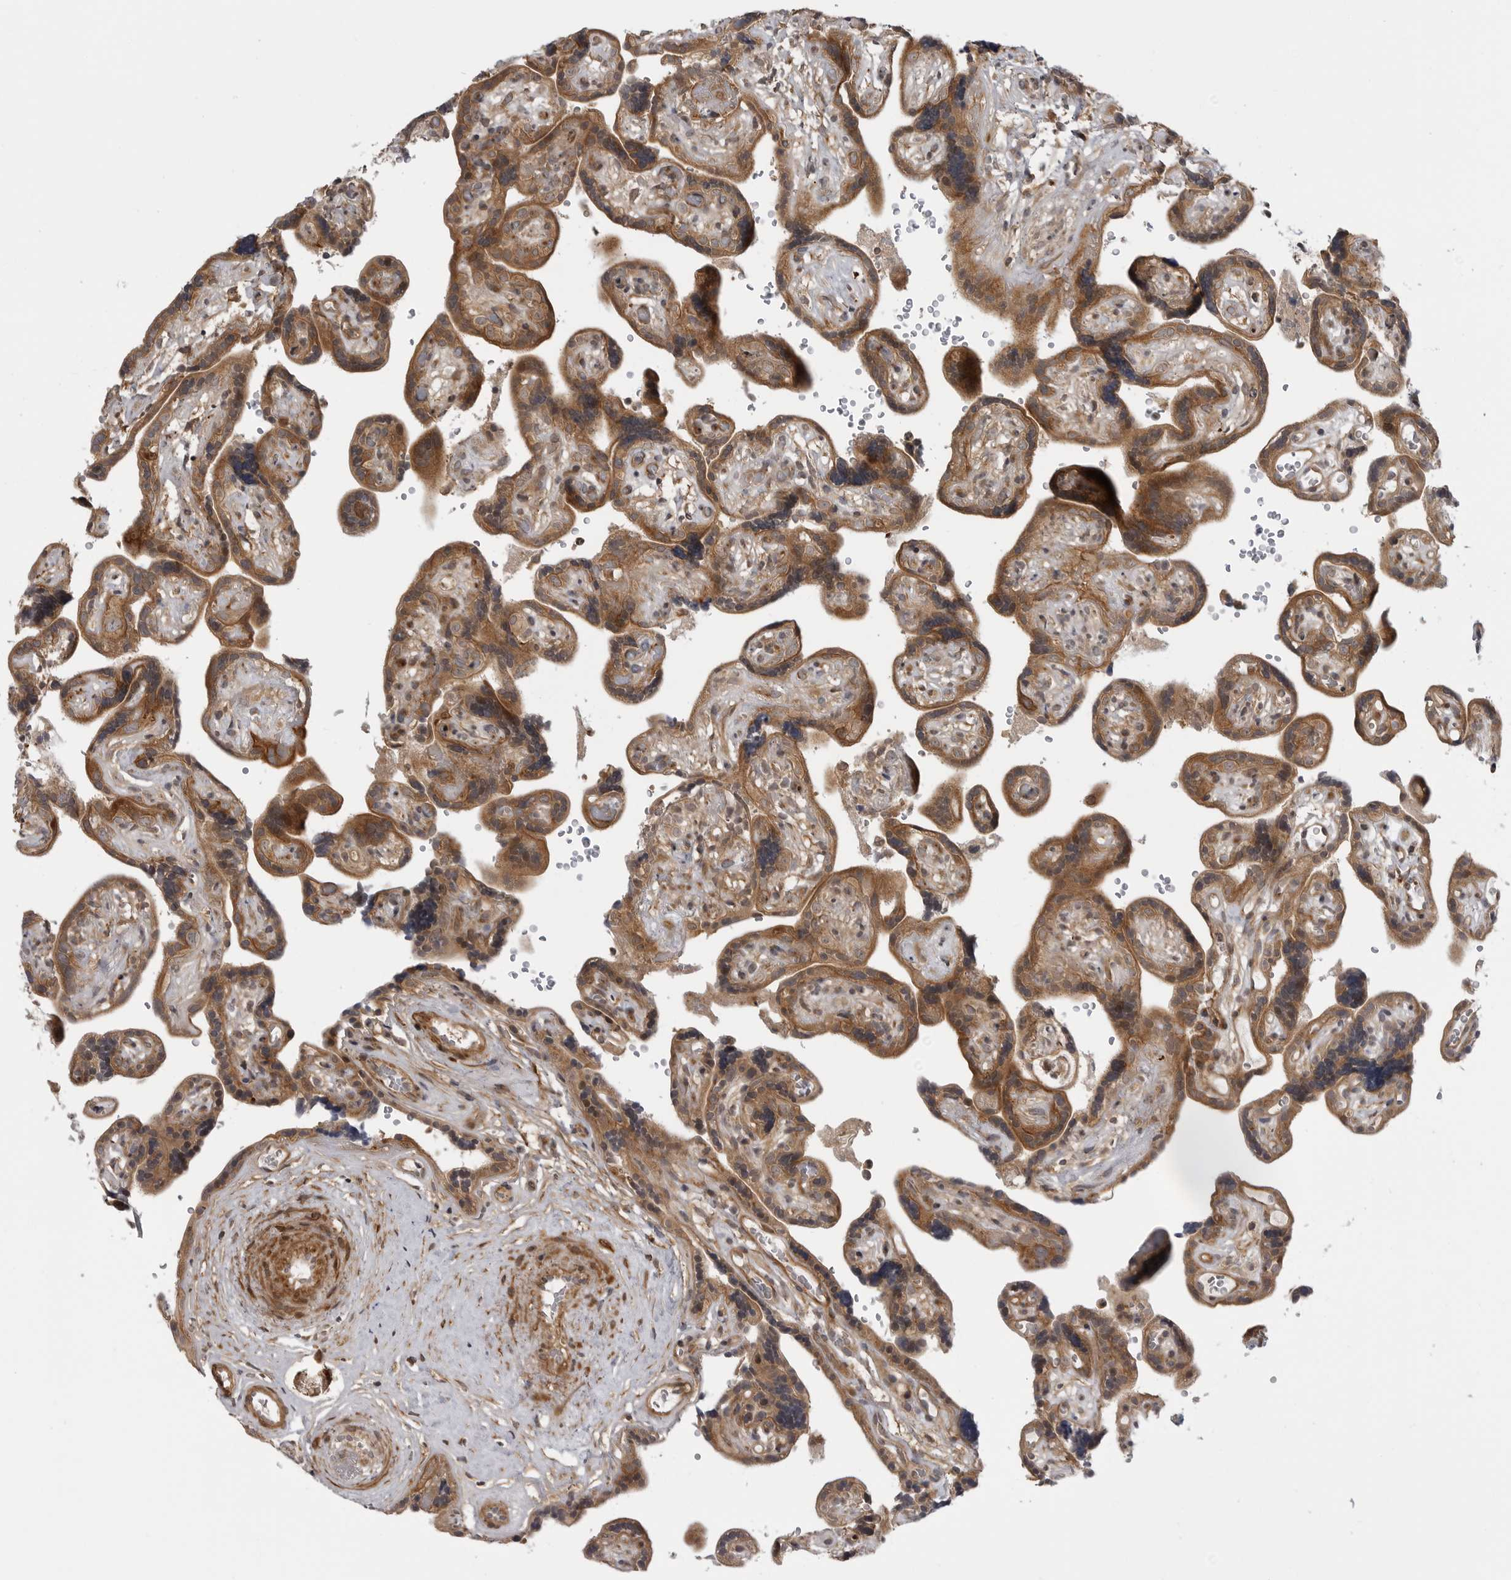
{"staining": {"intensity": "strong", "quantity": ">75%", "location": "cytoplasmic/membranous"}, "tissue": "placenta", "cell_type": "Decidual cells", "image_type": "normal", "snomed": [{"axis": "morphology", "description": "Normal tissue, NOS"}, {"axis": "topography", "description": "Placenta"}], "caption": "An immunohistochemistry histopathology image of normal tissue is shown. Protein staining in brown highlights strong cytoplasmic/membranous positivity in placenta within decidual cells.", "gene": "LRRC45", "patient": {"sex": "female", "age": 30}}